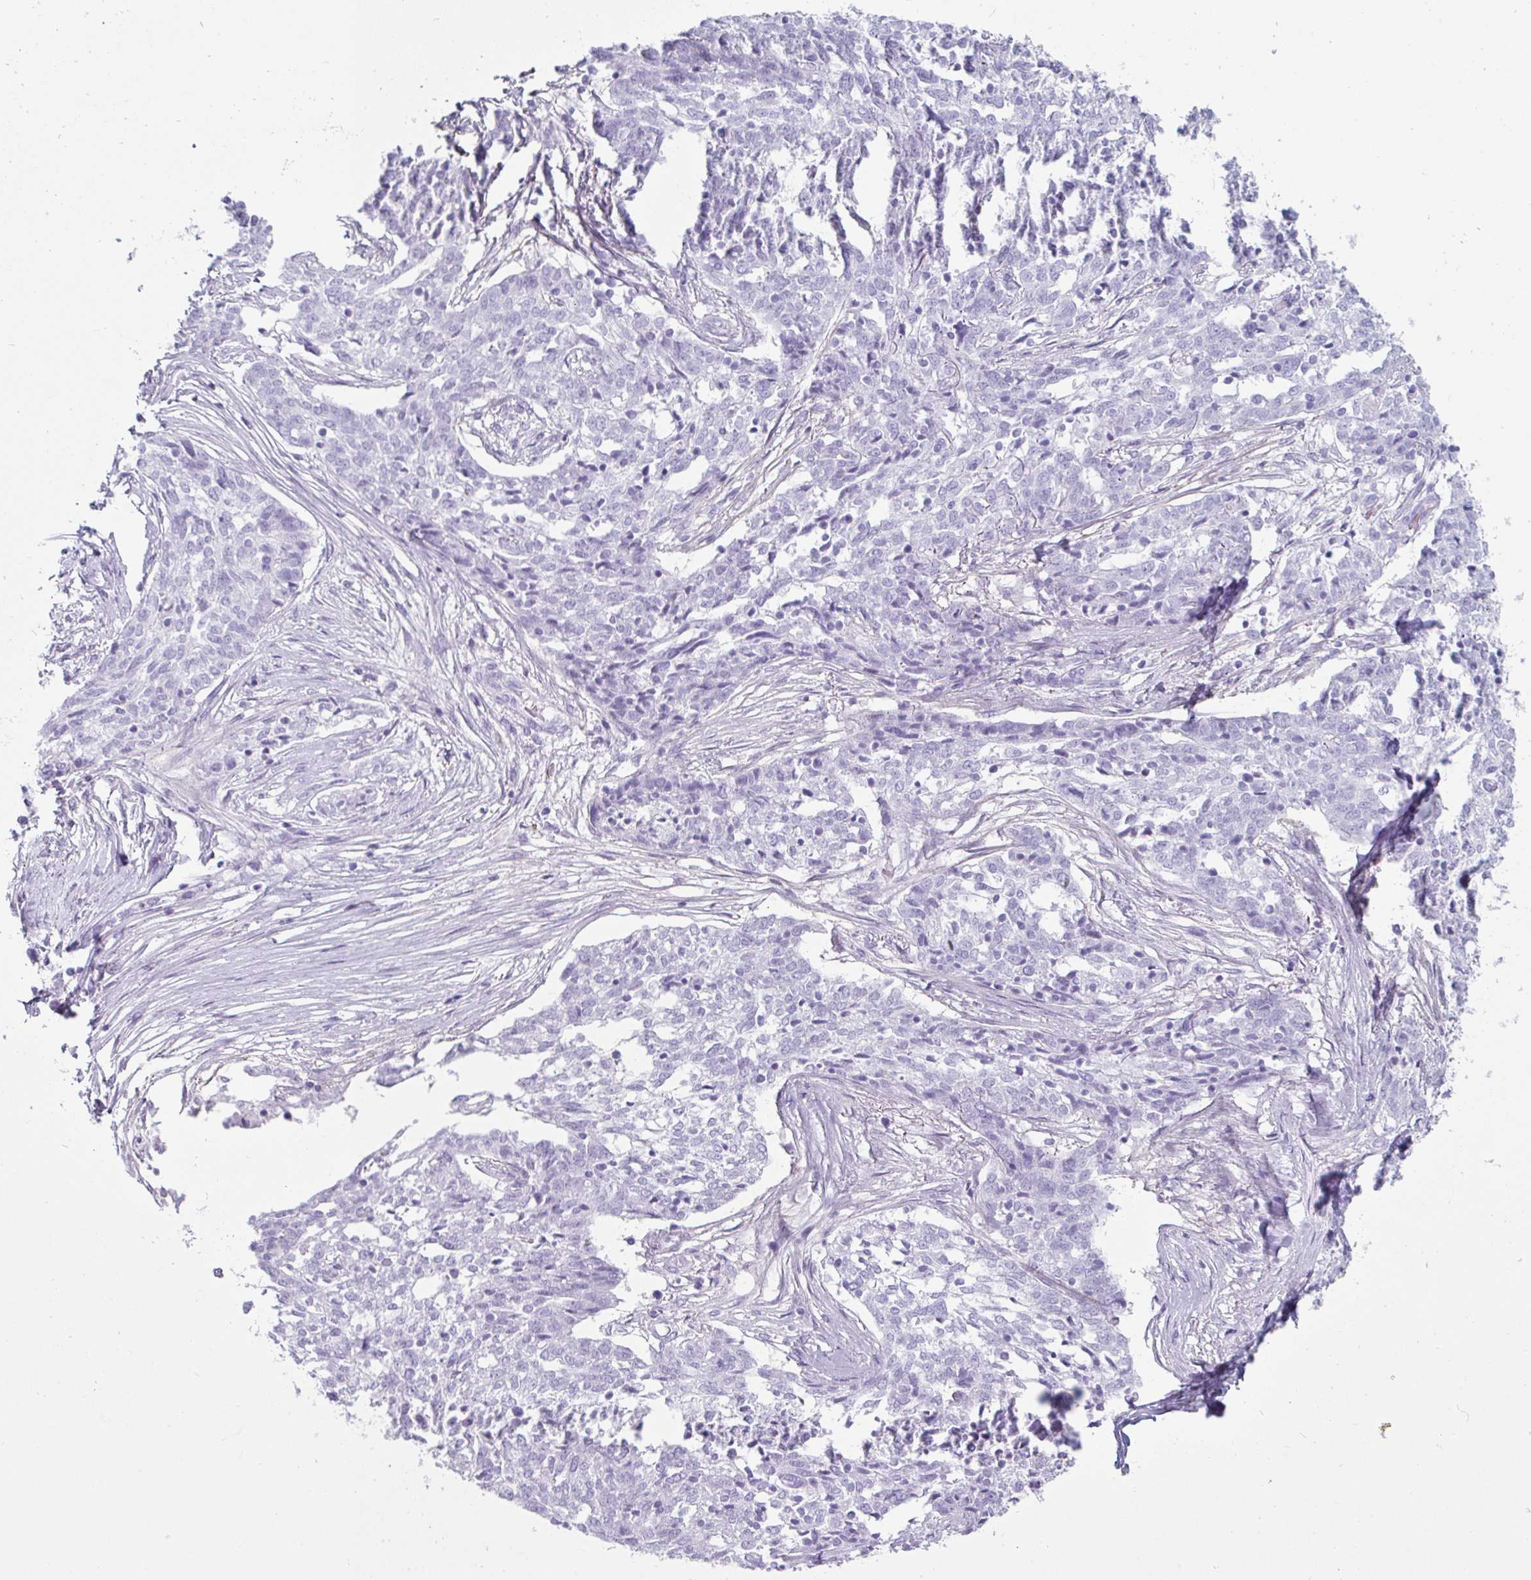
{"staining": {"intensity": "negative", "quantity": "none", "location": "none"}, "tissue": "ovarian cancer", "cell_type": "Tumor cells", "image_type": "cancer", "snomed": [{"axis": "morphology", "description": "Cystadenocarcinoma, serous, NOS"}, {"axis": "topography", "description": "Ovary"}], "caption": "This is an IHC photomicrograph of ovarian cancer. There is no staining in tumor cells.", "gene": "CREG2", "patient": {"sex": "female", "age": 67}}